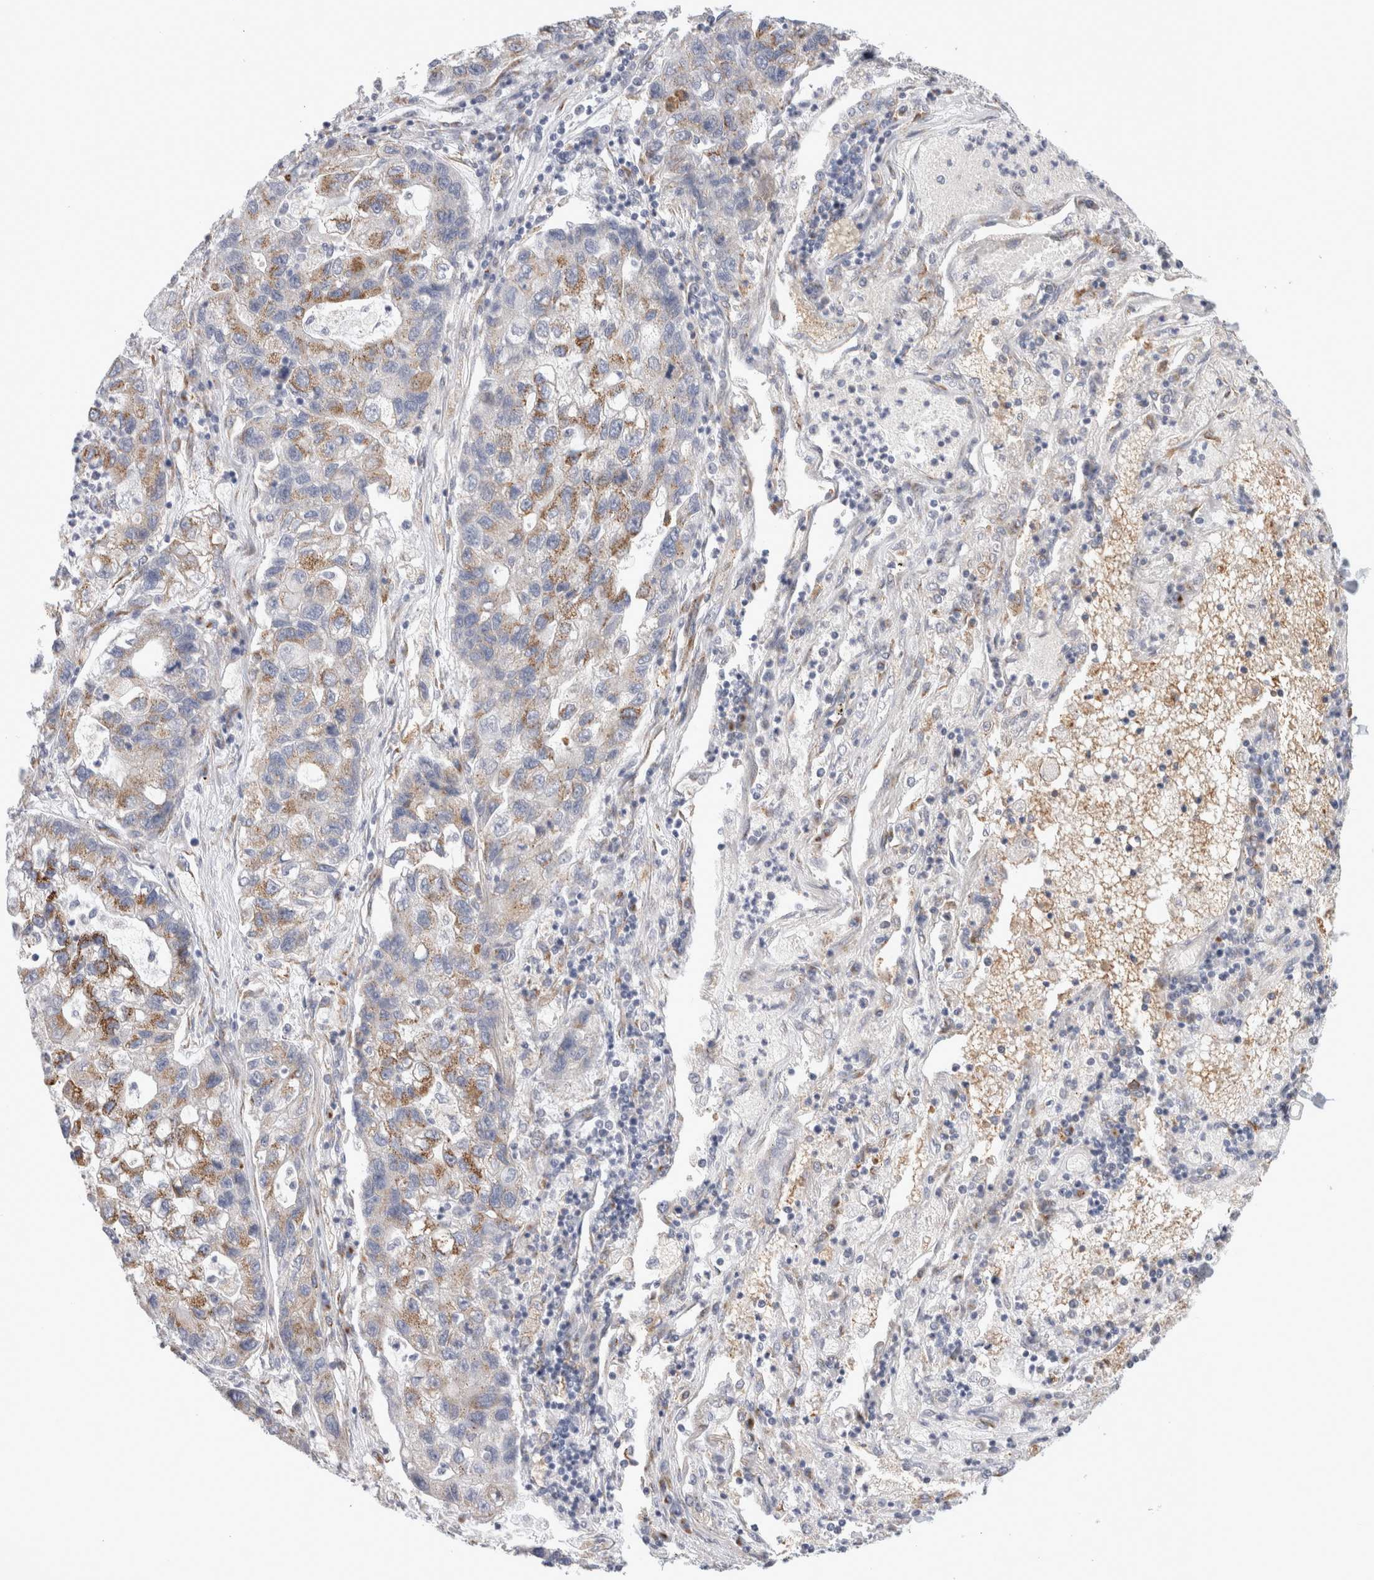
{"staining": {"intensity": "moderate", "quantity": "25%-75%", "location": "cytoplasmic/membranous"}, "tissue": "lung cancer", "cell_type": "Tumor cells", "image_type": "cancer", "snomed": [{"axis": "morphology", "description": "Adenocarcinoma, NOS"}, {"axis": "topography", "description": "Lung"}], "caption": "Immunohistochemistry (IHC) of human lung adenocarcinoma shows medium levels of moderate cytoplasmic/membranous staining in approximately 25%-75% of tumor cells.", "gene": "MCFD2", "patient": {"sex": "female", "age": 51}}